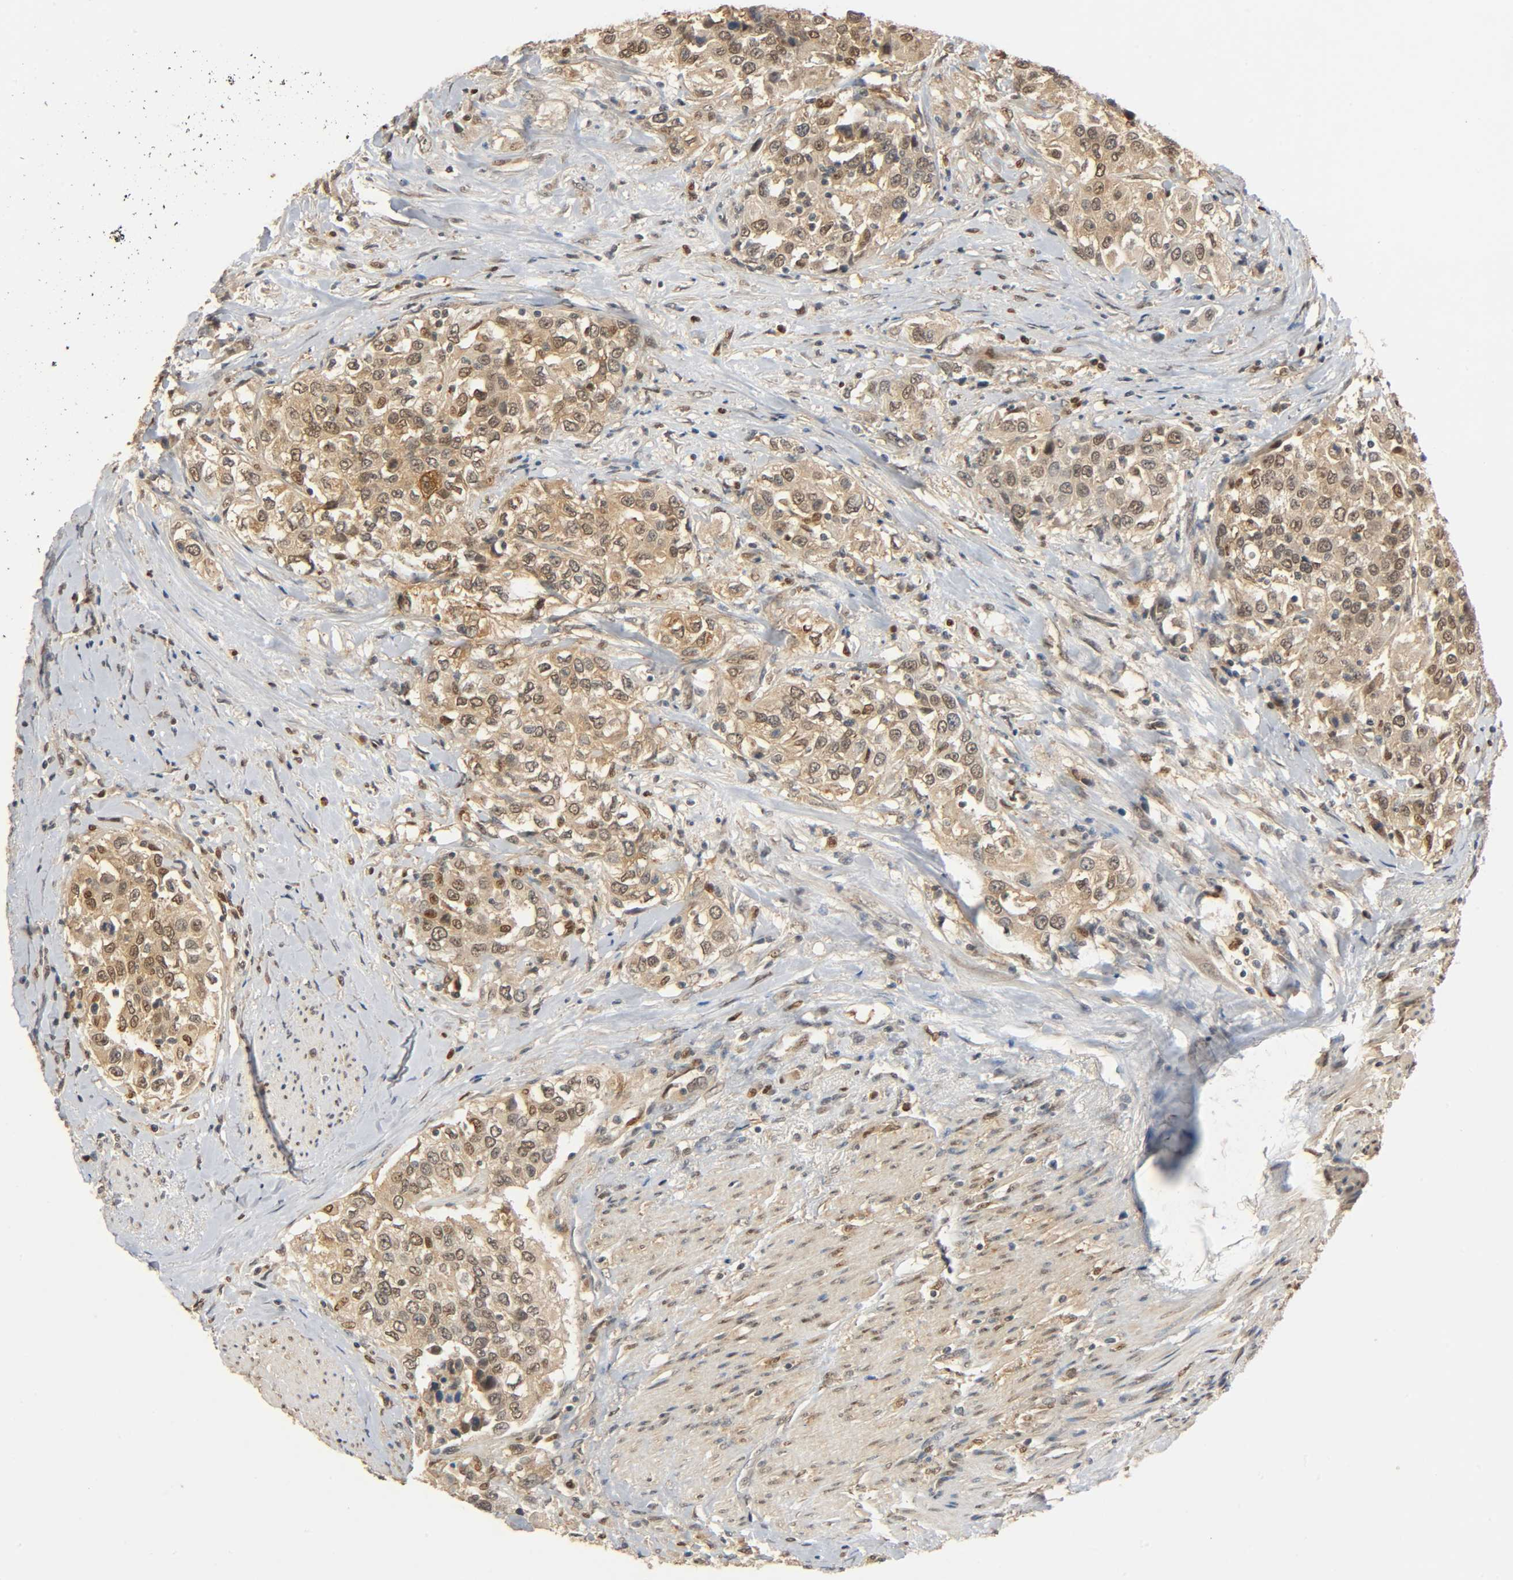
{"staining": {"intensity": "weak", "quantity": ">75%", "location": "cytoplasmic/membranous,nuclear"}, "tissue": "urothelial cancer", "cell_type": "Tumor cells", "image_type": "cancer", "snomed": [{"axis": "morphology", "description": "Urothelial carcinoma, High grade"}, {"axis": "topography", "description": "Urinary bladder"}], "caption": "IHC staining of high-grade urothelial carcinoma, which demonstrates low levels of weak cytoplasmic/membranous and nuclear expression in about >75% of tumor cells indicating weak cytoplasmic/membranous and nuclear protein expression. The staining was performed using DAB (brown) for protein detection and nuclei were counterstained in hematoxylin (blue).", "gene": "ZFPM2", "patient": {"sex": "female", "age": 80}}